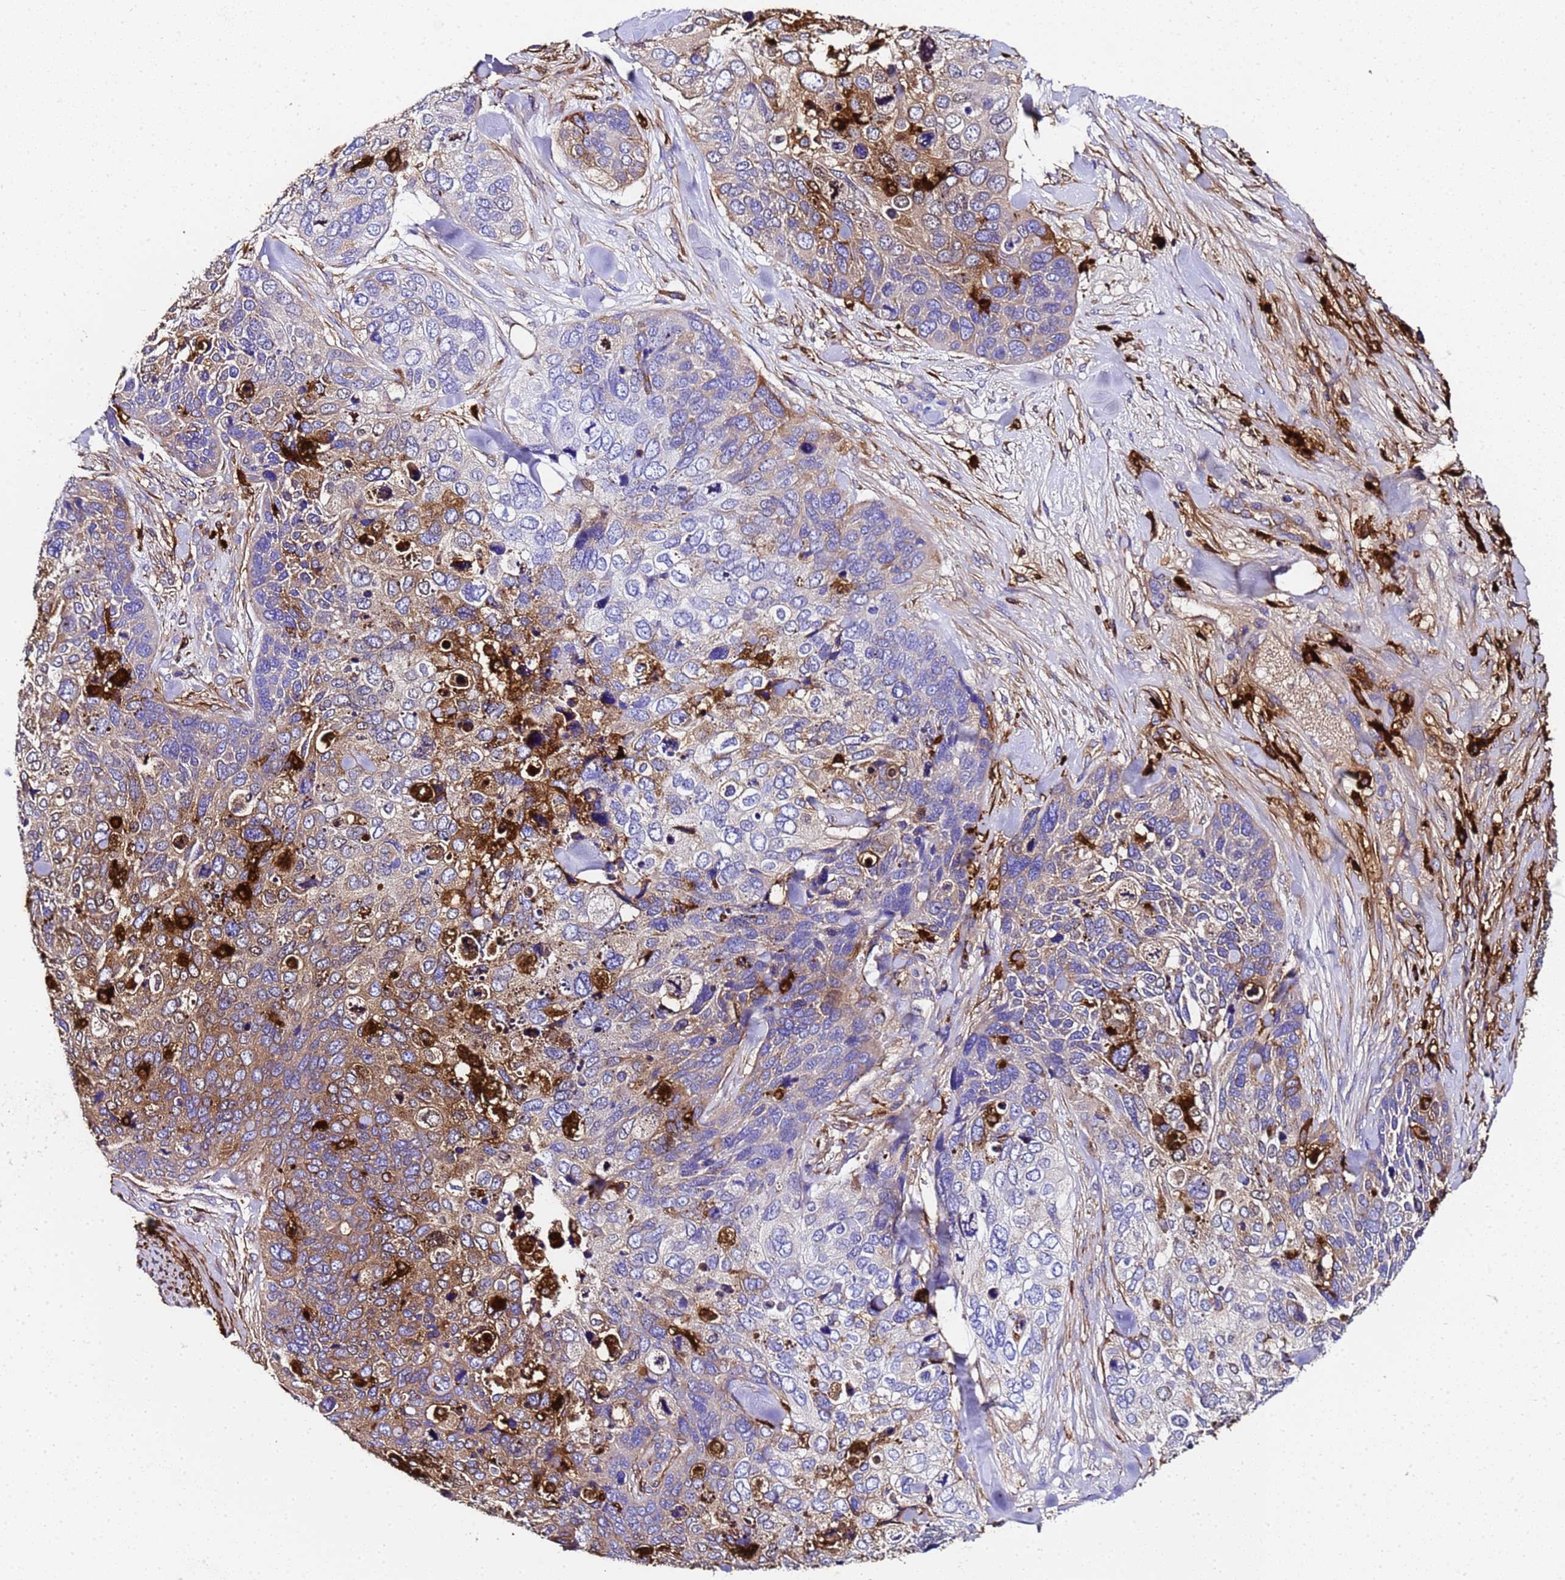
{"staining": {"intensity": "moderate", "quantity": "25%-75%", "location": "cytoplasmic/membranous"}, "tissue": "skin cancer", "cell_type": "Tumor cells", "image_type": "cancer", "snomed": [{"axis": "morphology", "description": "Basal cell carcinoma"}, {"axis": "topography", "description": "Skin"}], "caption": "Immunohistochemistry image of neoplastic tissue: human basal cell carcinoma (skin) stained using immunohistochemistry (IHC) shows medium levels of moderate protein expression localized specifically in the cytoplasmic/membranous of tumor cells, appearing as a cytoplasmic/membranous brown color.", "gene": "FTL", "patient": {"sex": "female", "age": 74}}